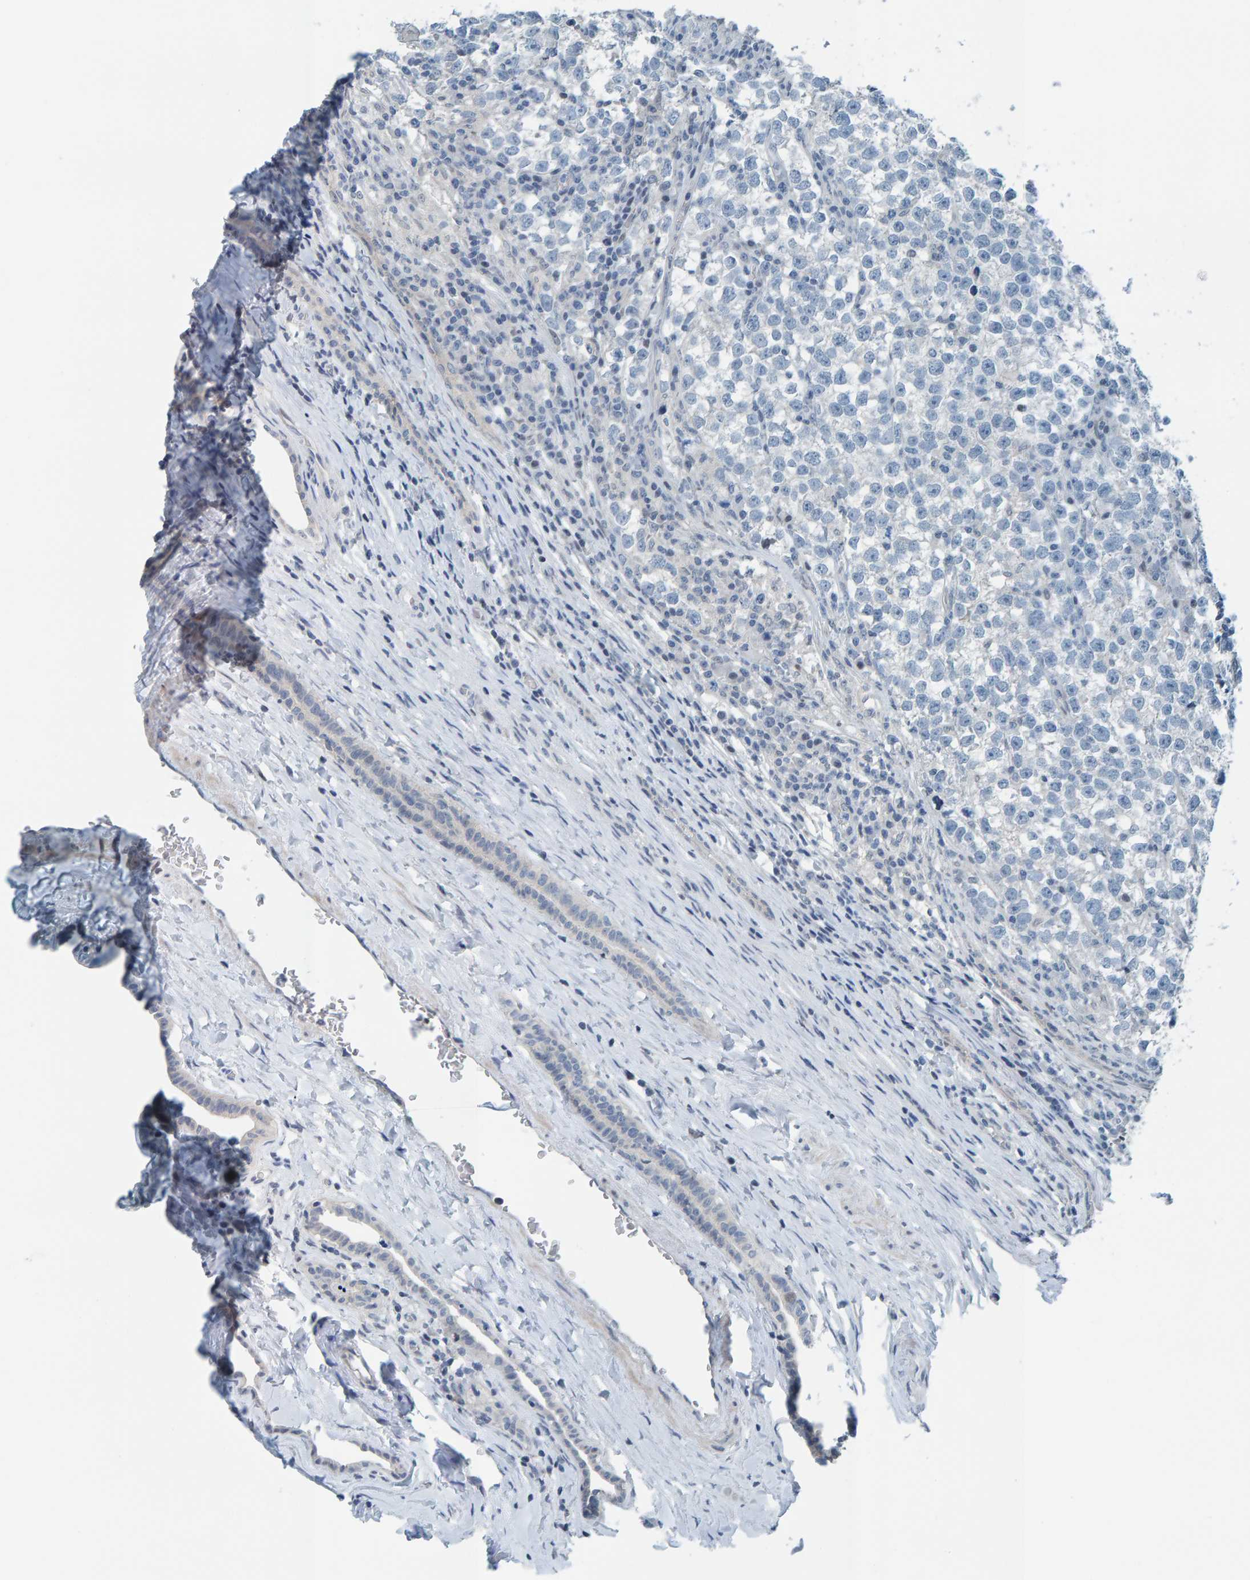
{"staining": {"intensity": "negative", "quantity": "none", "location": "none"}, "tissue": "testis cancer", "cell_type": "Tumor cells", "image_type": "cancer", "snomed": [{"axis": "morphology", "description": "Normal tissue, NOS"}, {"axis": "morphology", "description": "Seminoma, NOS"}, {"axis": "topography", "description": "Testis"}], "caption": "Photomicrograph shows no significant protein staining in tumor cells of testis cancer.", "gene": "CNP", "patient": {"sex": "male", "age": 43}}